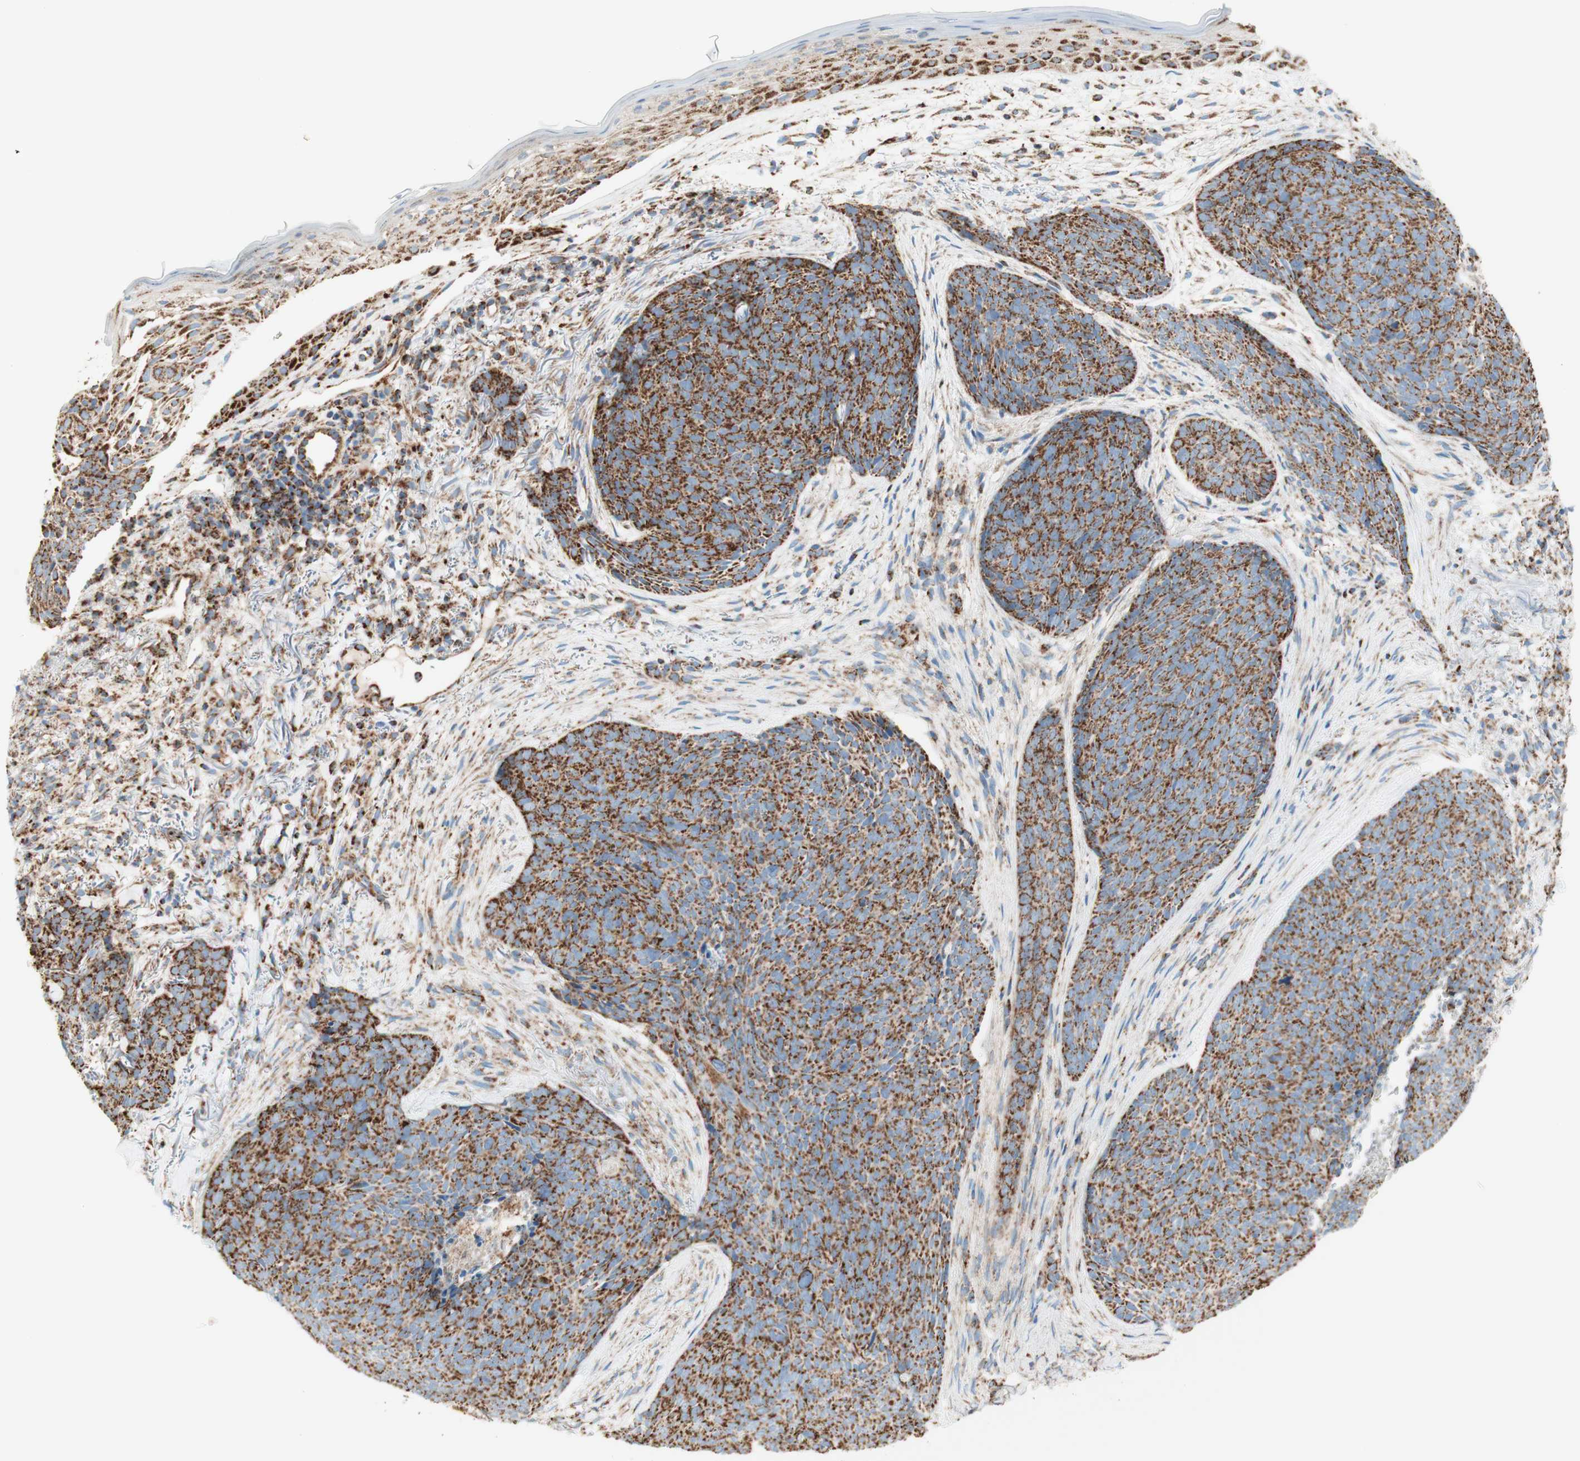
{"staining": {"intensity": "strong", "quantity": ">75%", "location": "cytoplasmic/membranous"}, "tissue": "skin cancer", "cell_type": "Tumor cells", "image_type": "cancer", "snomed": [{"axis": "morphology", "description": "Basal cell carcinoma"}, {"axis": "topography", "description": "Skin"}], "caption": "High-power microscopy captured an IHC photomicrograph of basal cell carcinoma (skin), revealing strong cytoplasmic/membranous expression in about >75% of tumor cells.", "gene": "TOMM20", "patient": {"sex": "female", "age": 70}}